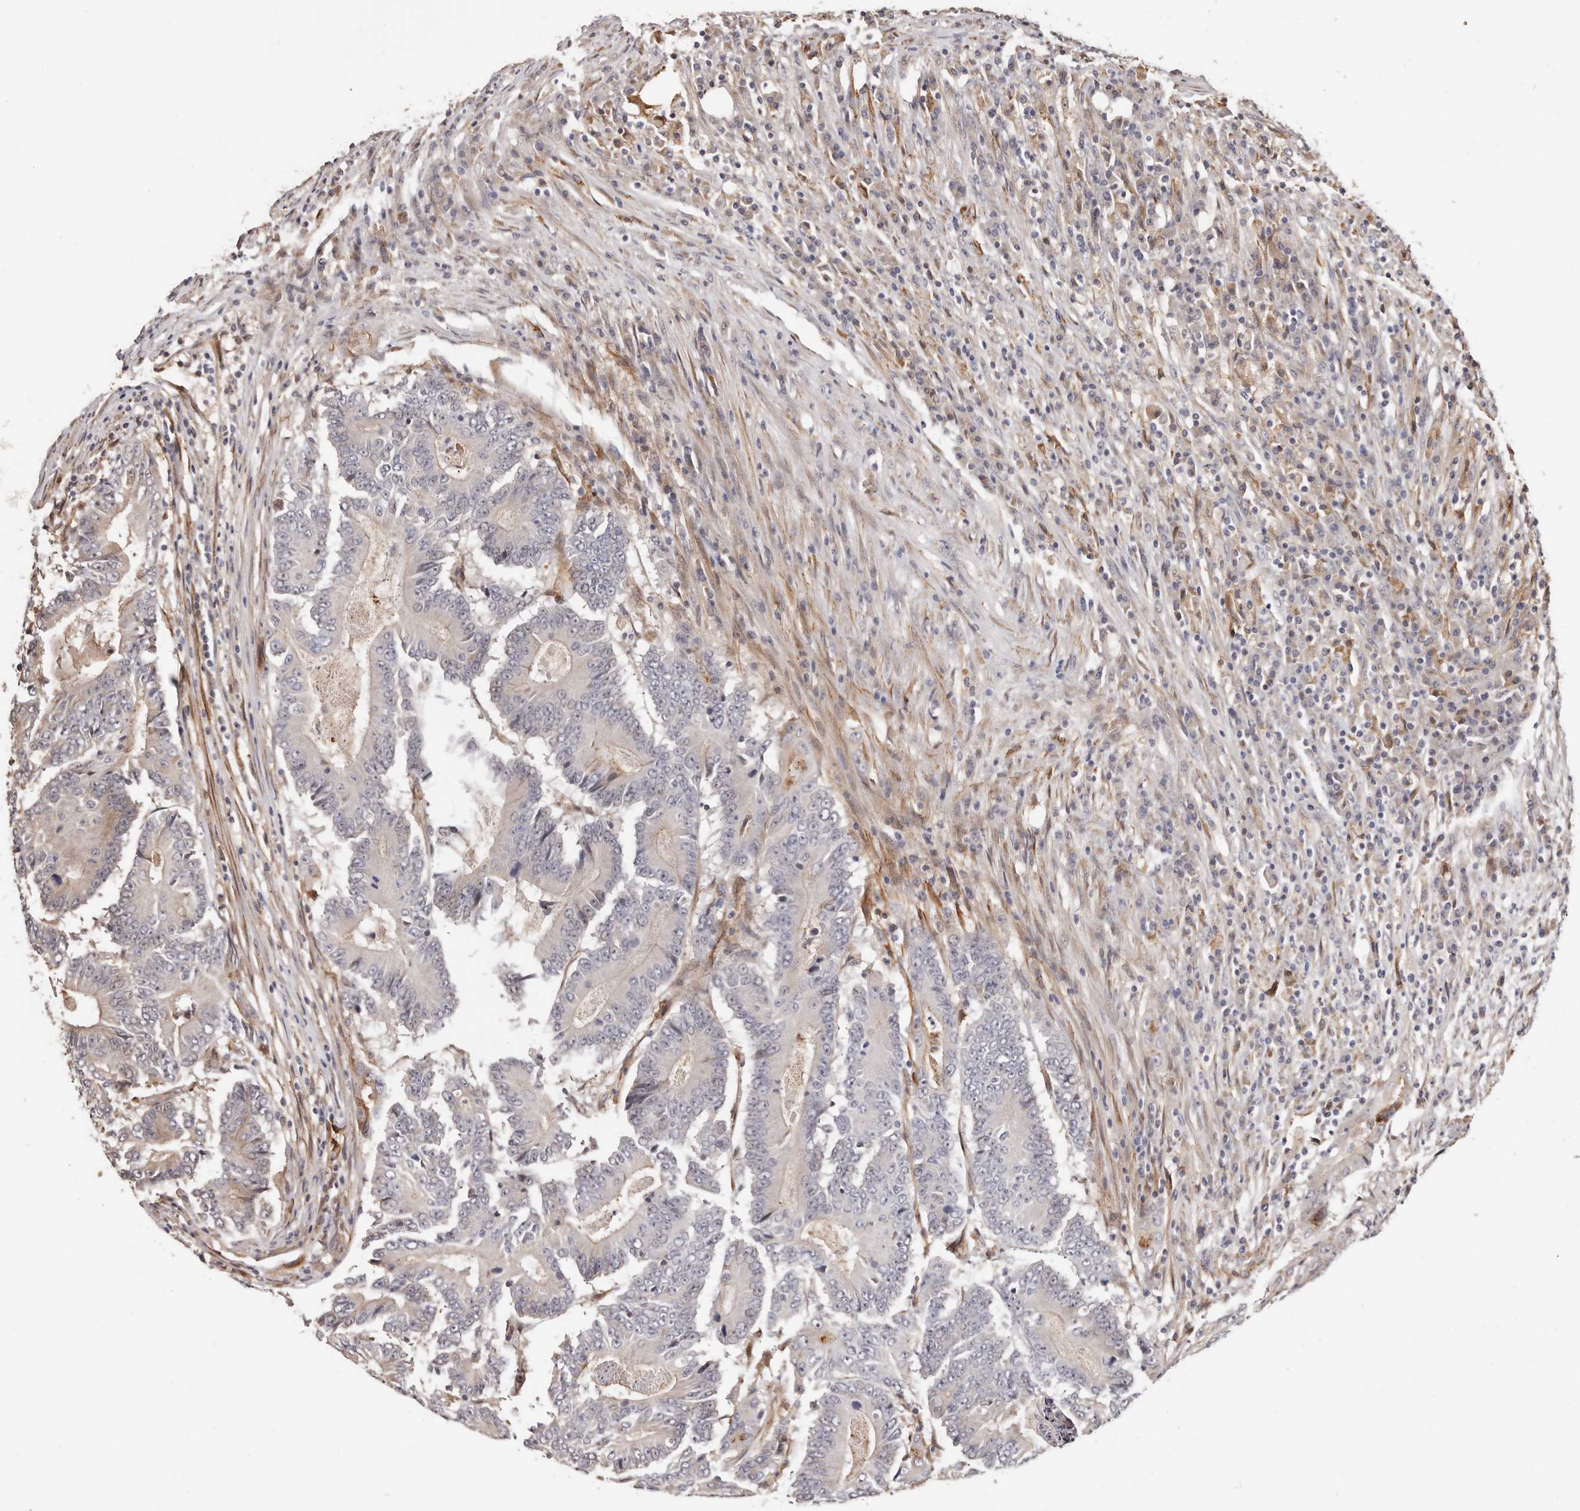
{"staining": {"intensity": "negative", "quantity": "none", "location": "none"}, "tissue": "colorectal cancer", "cell_type": "Tumor cells", "image_type": "cancer", "snomed": [{"axis": "morphology", "description": "Adenocarcinoma, NOS"}, {"axis": "topography", "description": "Colon"}], "caption": "The image displays no staining of tumor cells in colorectal cancer. Nuclei are stained in blue.", "gene": "TRIP13", "patient": {"sex": "male", "age": 83}}